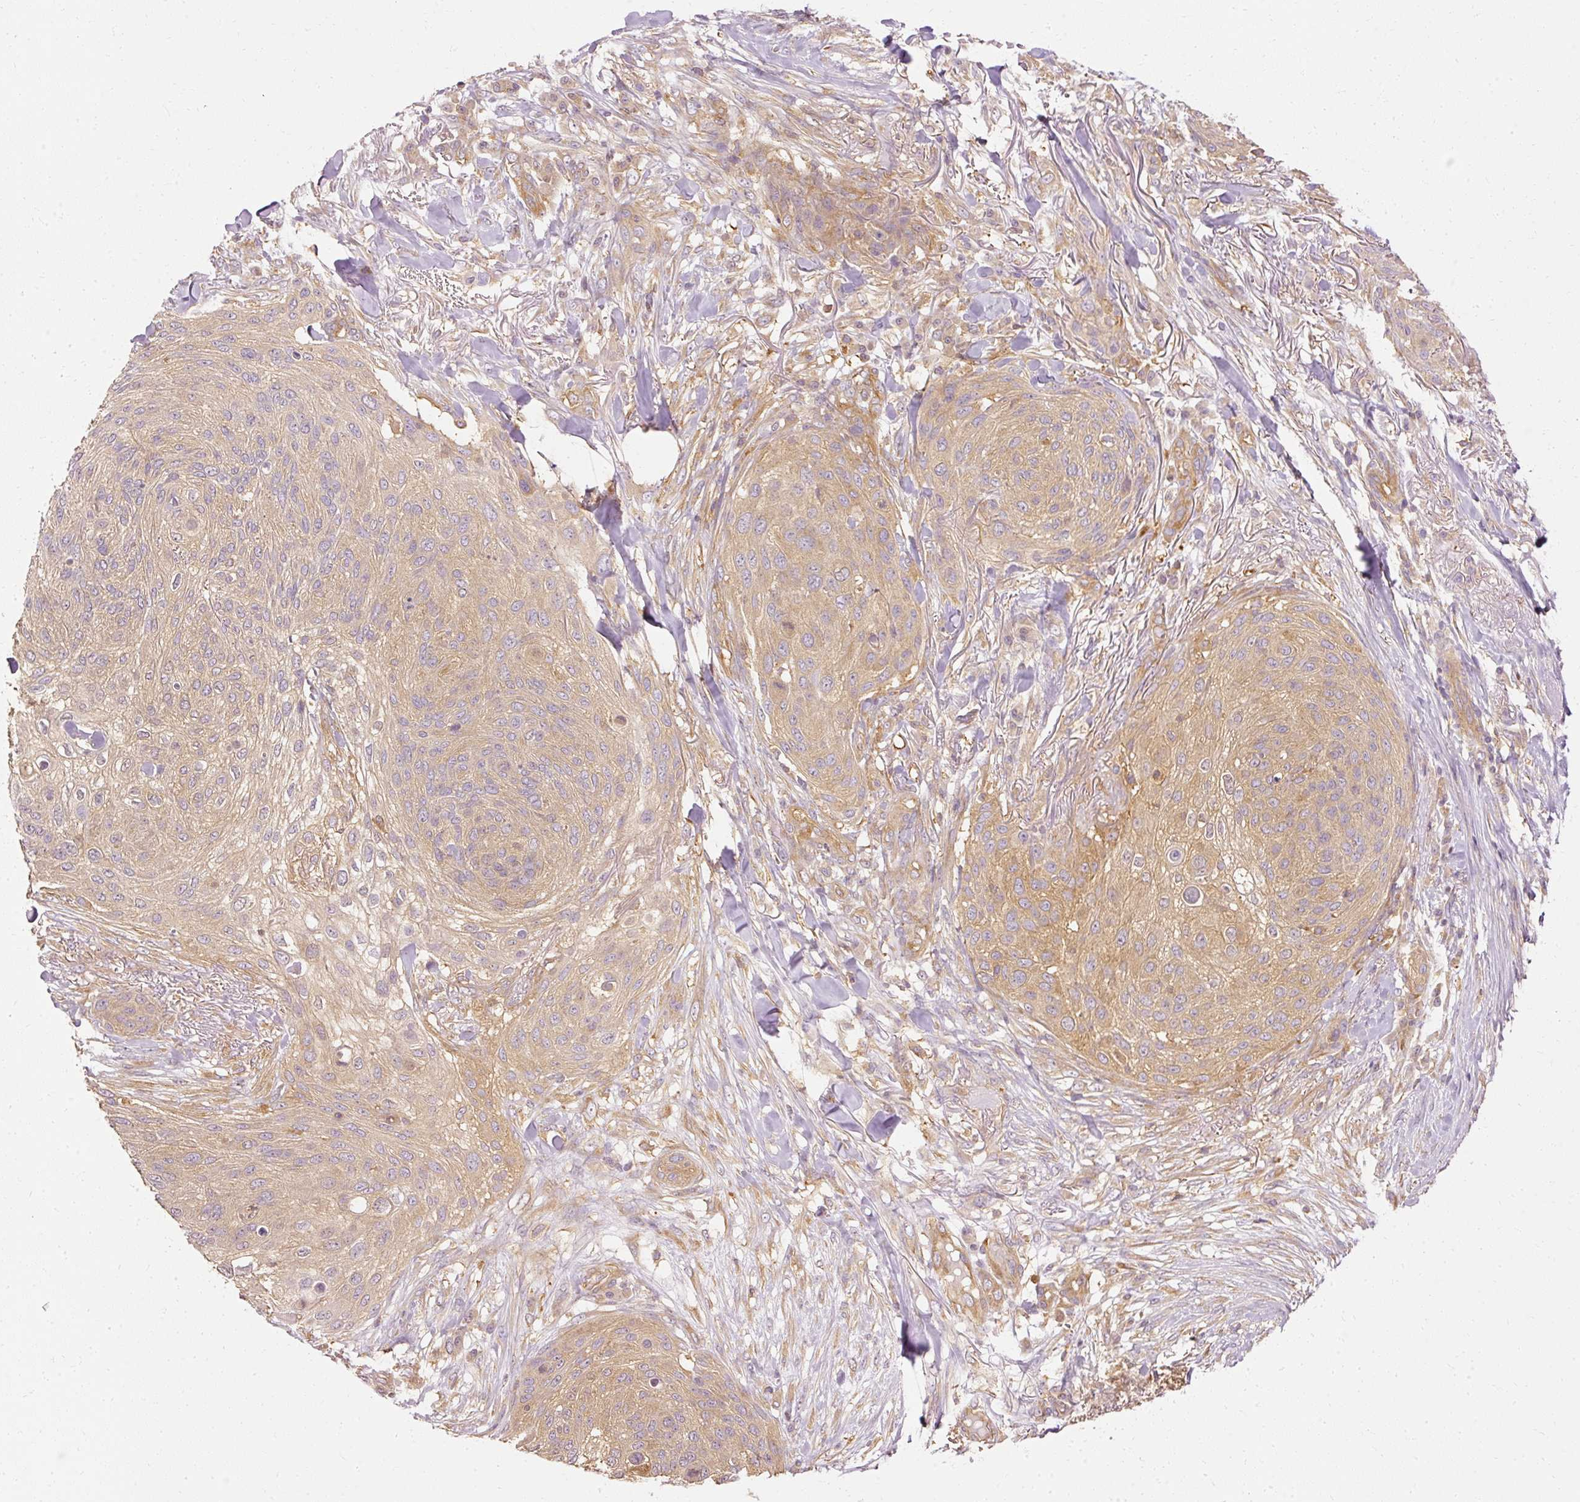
{"staining": {"intensity": "moderate", "quantity": ">75%", "location": "cytoplasmic/membranous"}, "tissue": "skin cancer", "cell_type": "Tumor cells", "image_type": "cancer", "snomed": [{"axis": "morphology", "description": "Squamous cell carcinoma, NOS"}, {"axis": "topography", "description": "Skin"}], "caption": "Human skin squamous cell carcinoma stained with a brown dye displays moderate cytoplasmic/membranous positive positivity in about >75% of tumor cells.", "gene": "ARMH3", "patient": {"sex": "female", "age": 87}}